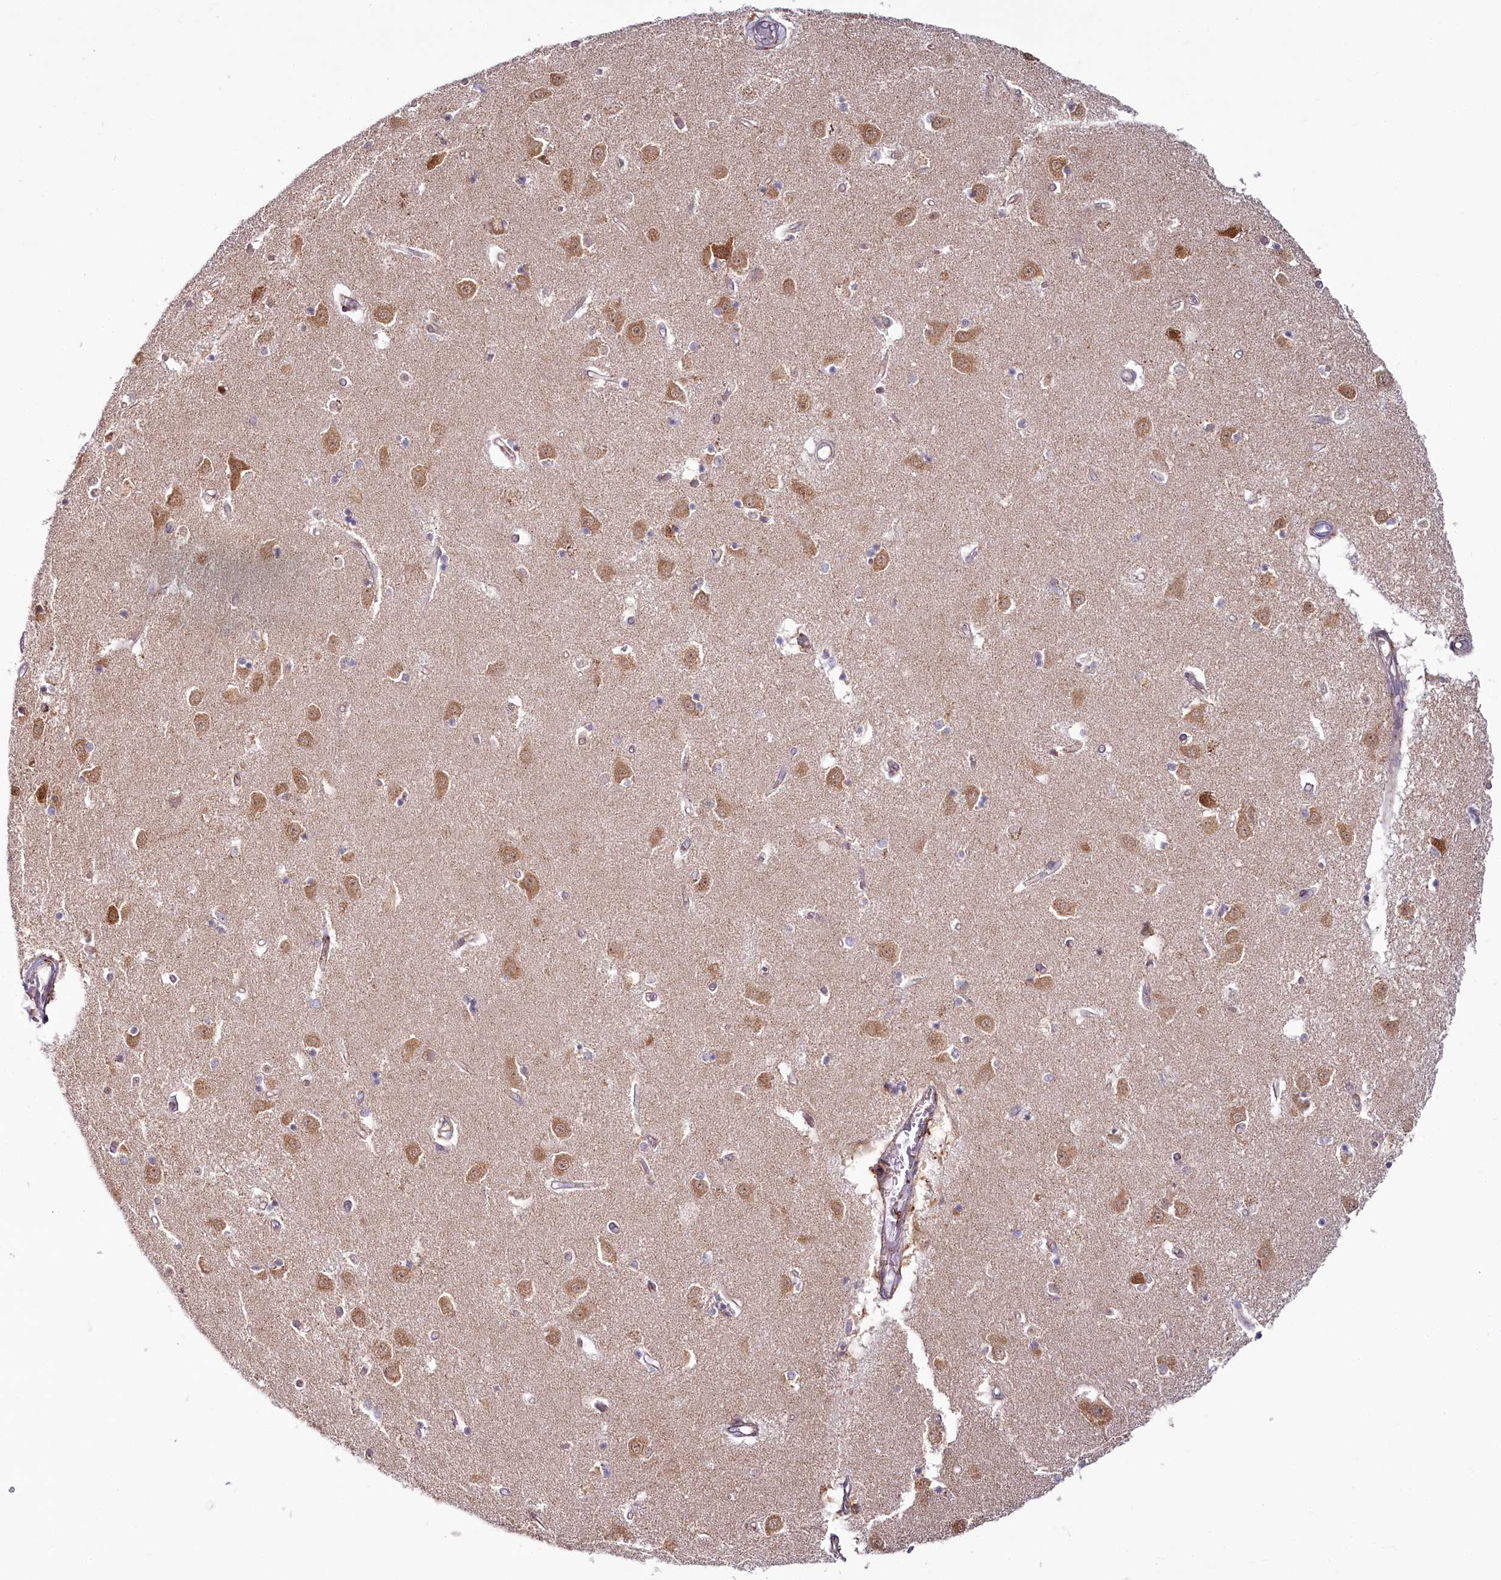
{"staining": {"intensity": "negative", "quantity": "none", "location": "none"}, "tissue": "caudate", "cell_type": "Glial cells", "image_type": "normal", "snomed": [{"axis": "morphology", "description": "Normal tissue, NOS"}, {"axis": "topography", "description": "Lateral ventricle wall"}], "caption": "Glial cells are negative for protein expression in normal human caudate. (DAB IHC visualized using brightfield microscopy, high magnification).", "gene": "POGLUT1", "patient": {"sex": "male", "age": 45}}